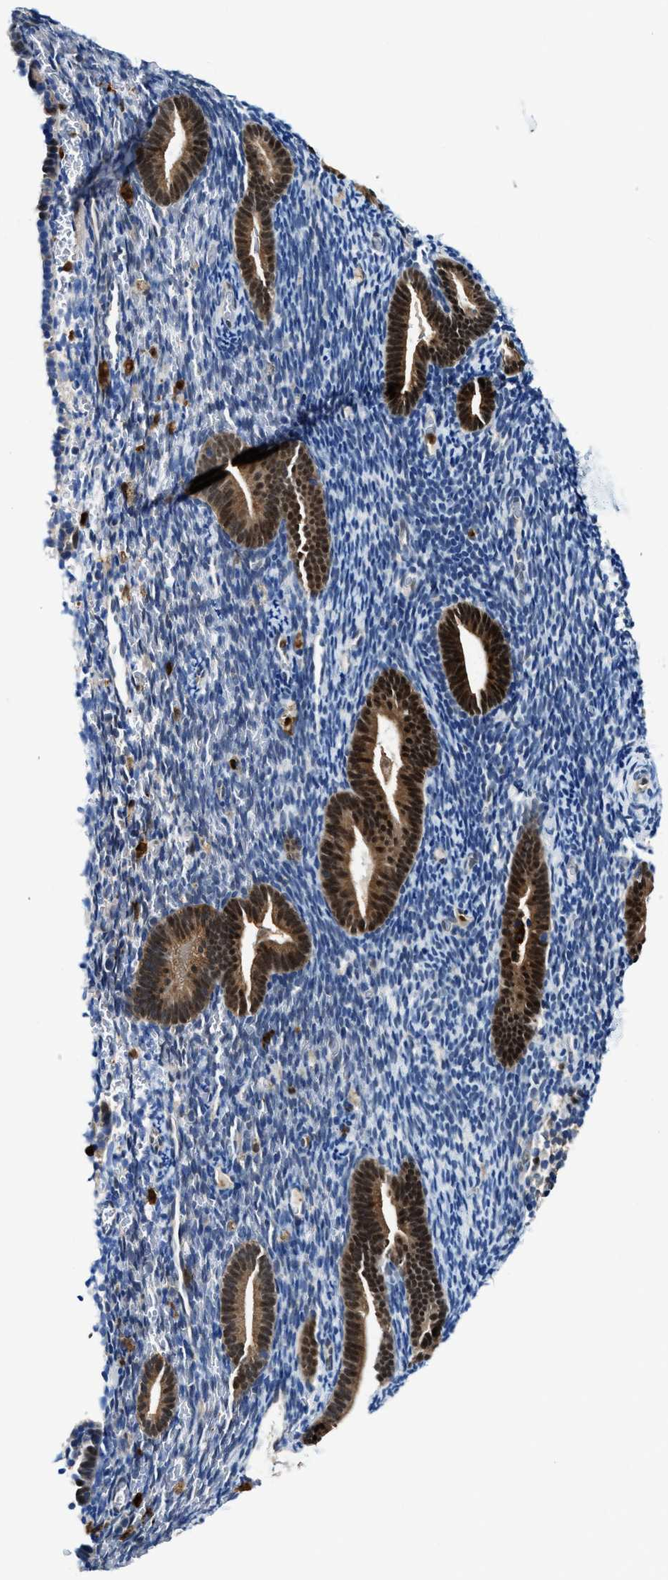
{"staining": {"intensity": "negative", "quantity": "none", "location": "none"}, "tissue": "endometrium", "cell_type": "Cells in endometrial stroma", "image_type": "normal", "snomed": [{"axis": "morphology", "description": "Normal tissue, NOS"}, {"axis": "topography", "description": "Endometrium"}], "caption": "Protein analysis of normal endometrium displays no significant positivity in cells in endometrial stroma. Brightfield microscopy of immunohistochemistry stained with DAB (brown) and hematoxylin (blue), captured at high magnification.", "gene": "LTA4H", "patient": {"sex": "female", "age": 51}}